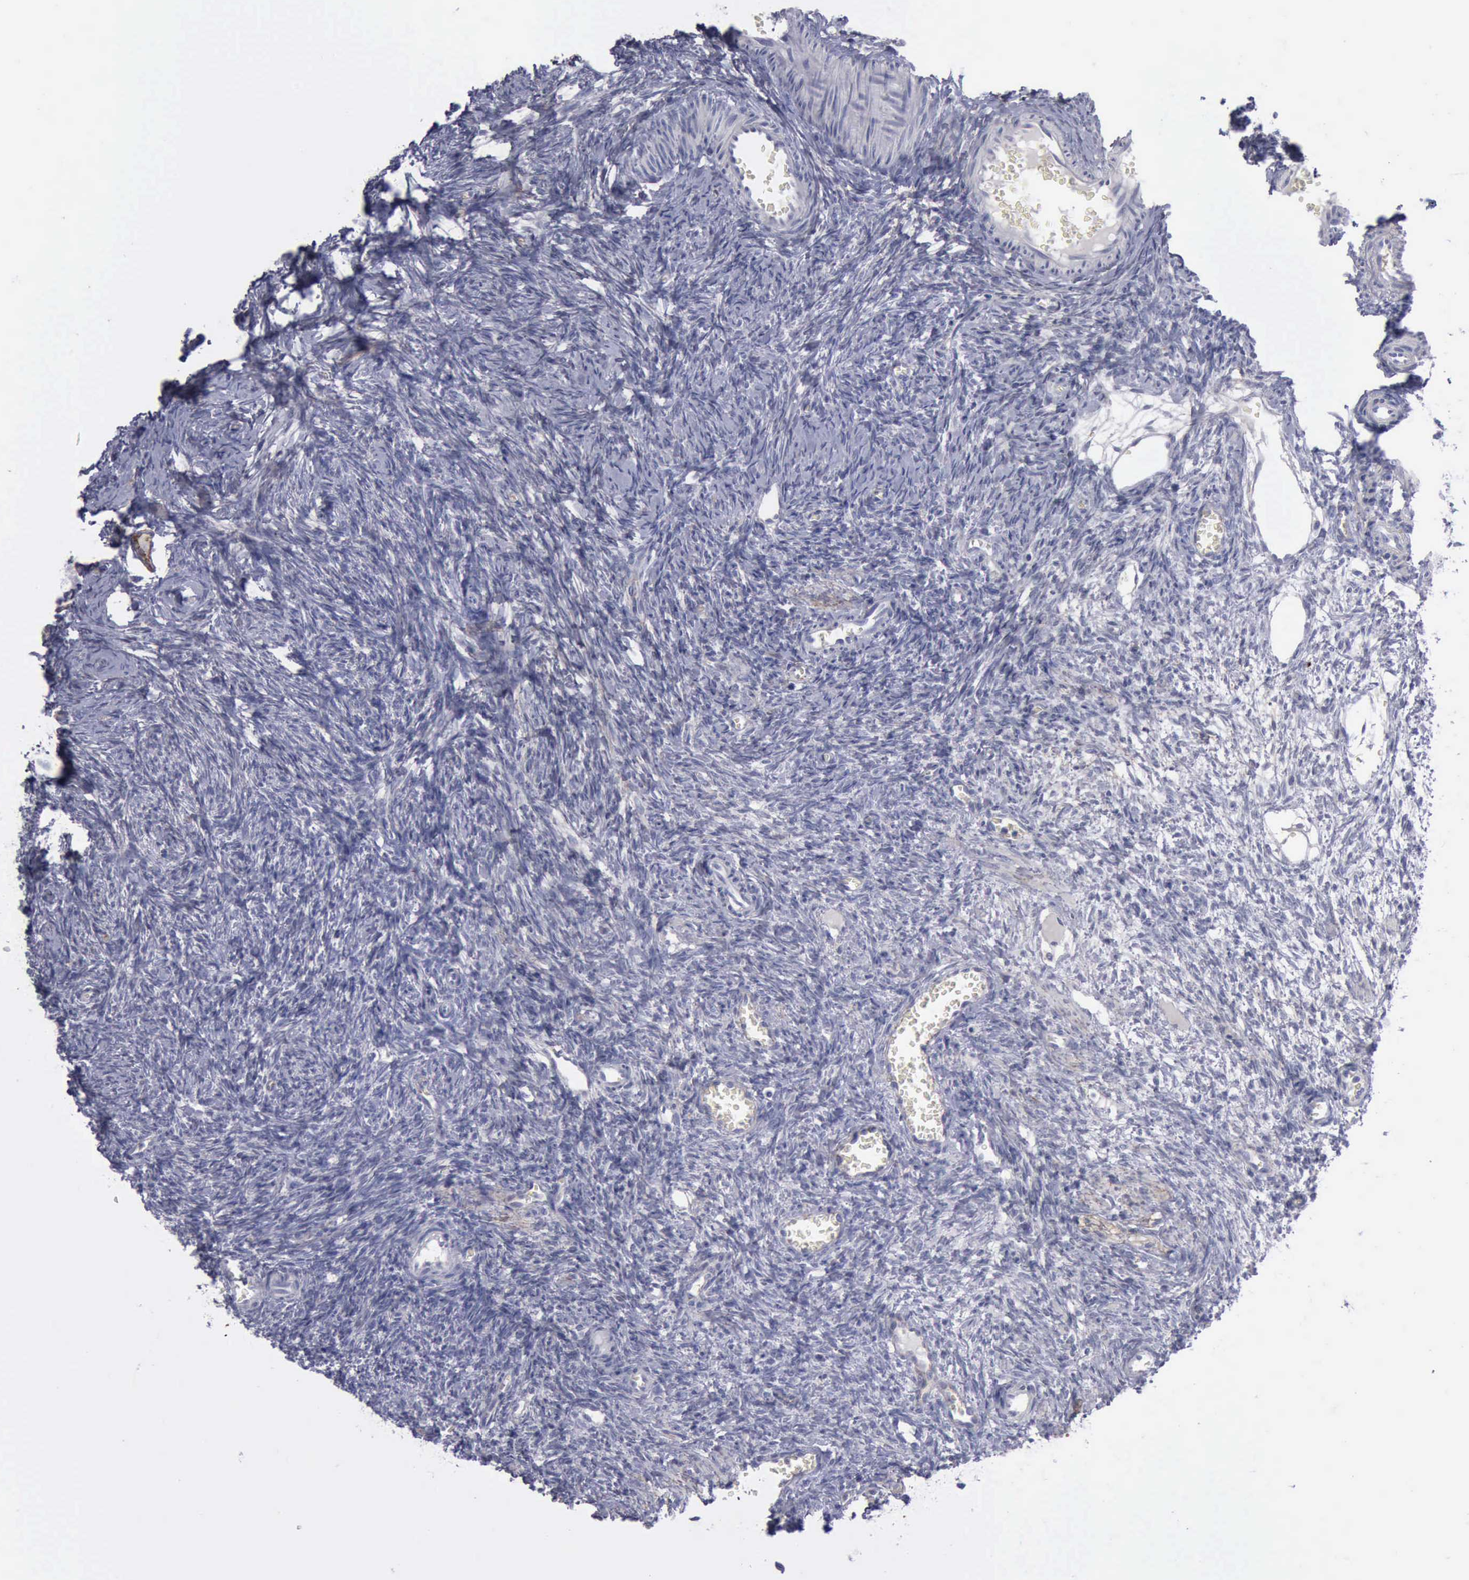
{"staining": {"intensity": "negative", "quantity": "none", "location": "none"}, "tissue": "ovary", "cell_type": "Ovarian stroma cells", "image_type": "normal", "snomed": [{"axis": "morphology", "description": "Normal tissue, NOS"}, {"axis": "topography", "description": "Ovary"}], "caption": "High magnification brightfield microscopy of benign ovary stained with DAB (brown) and counterstained with hematoxylin (blue): ovarian stroma cells show no significant expression.", "gene": "CDH2", "patient": {"sex": "female", "age": 27}}